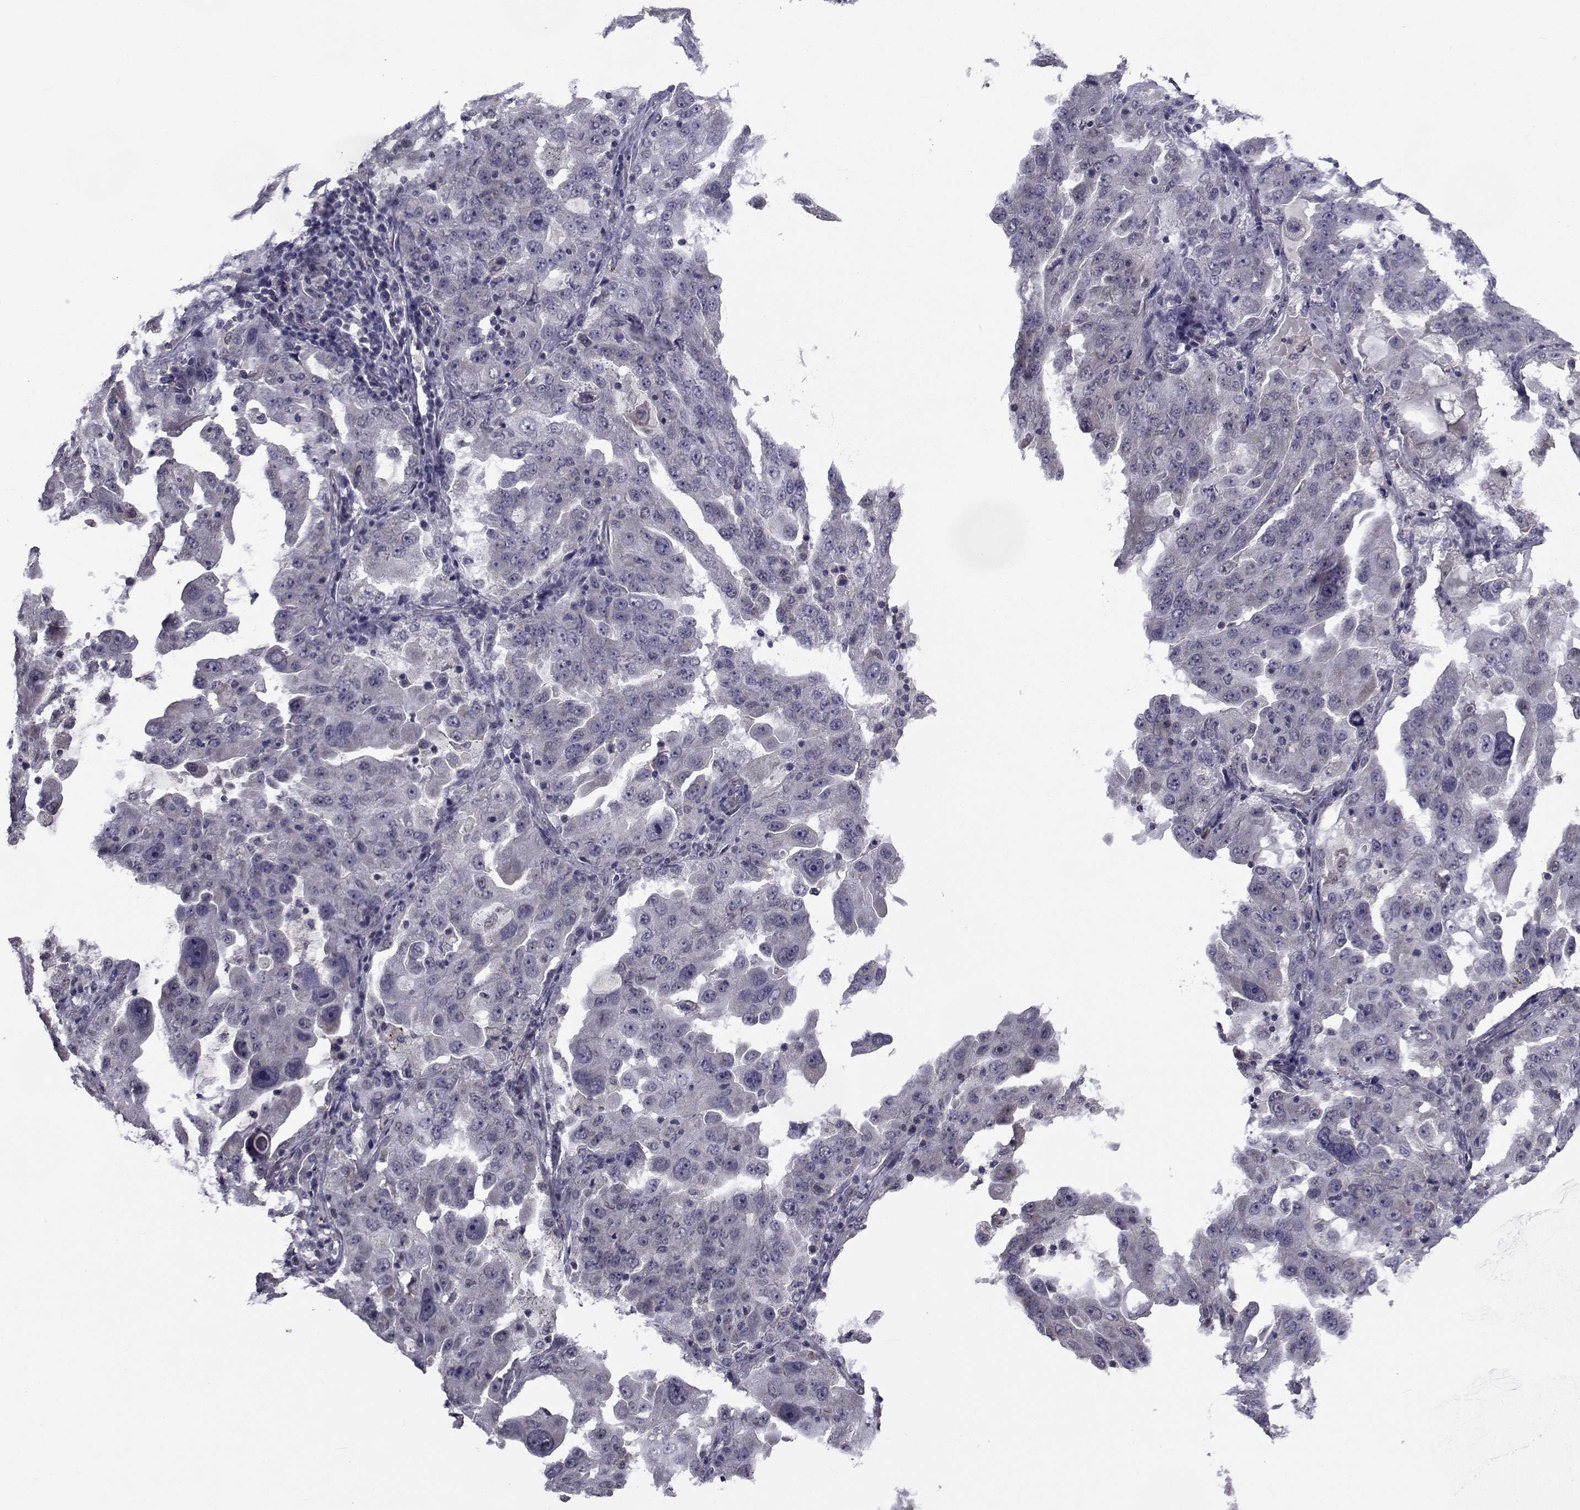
{"staining": {"intensity": "negative", "quantity": "none", "location": "none"}, "tissue": "lung cancer", "cell_type": "Tumor cells", "image_type": "cancer", "snomed": [{"axis": "morphology", "description": "Adenocarcinoma, NOS"}, {"axis": "topography", "description": "Lung"}], "caption": "Immunohistochemical staining of lung cancer (adenocarcinoma) shows no significant staining in tumor cells.", "gene": "CYP2S1", "patient": {"sex": "female", "age": 61}}